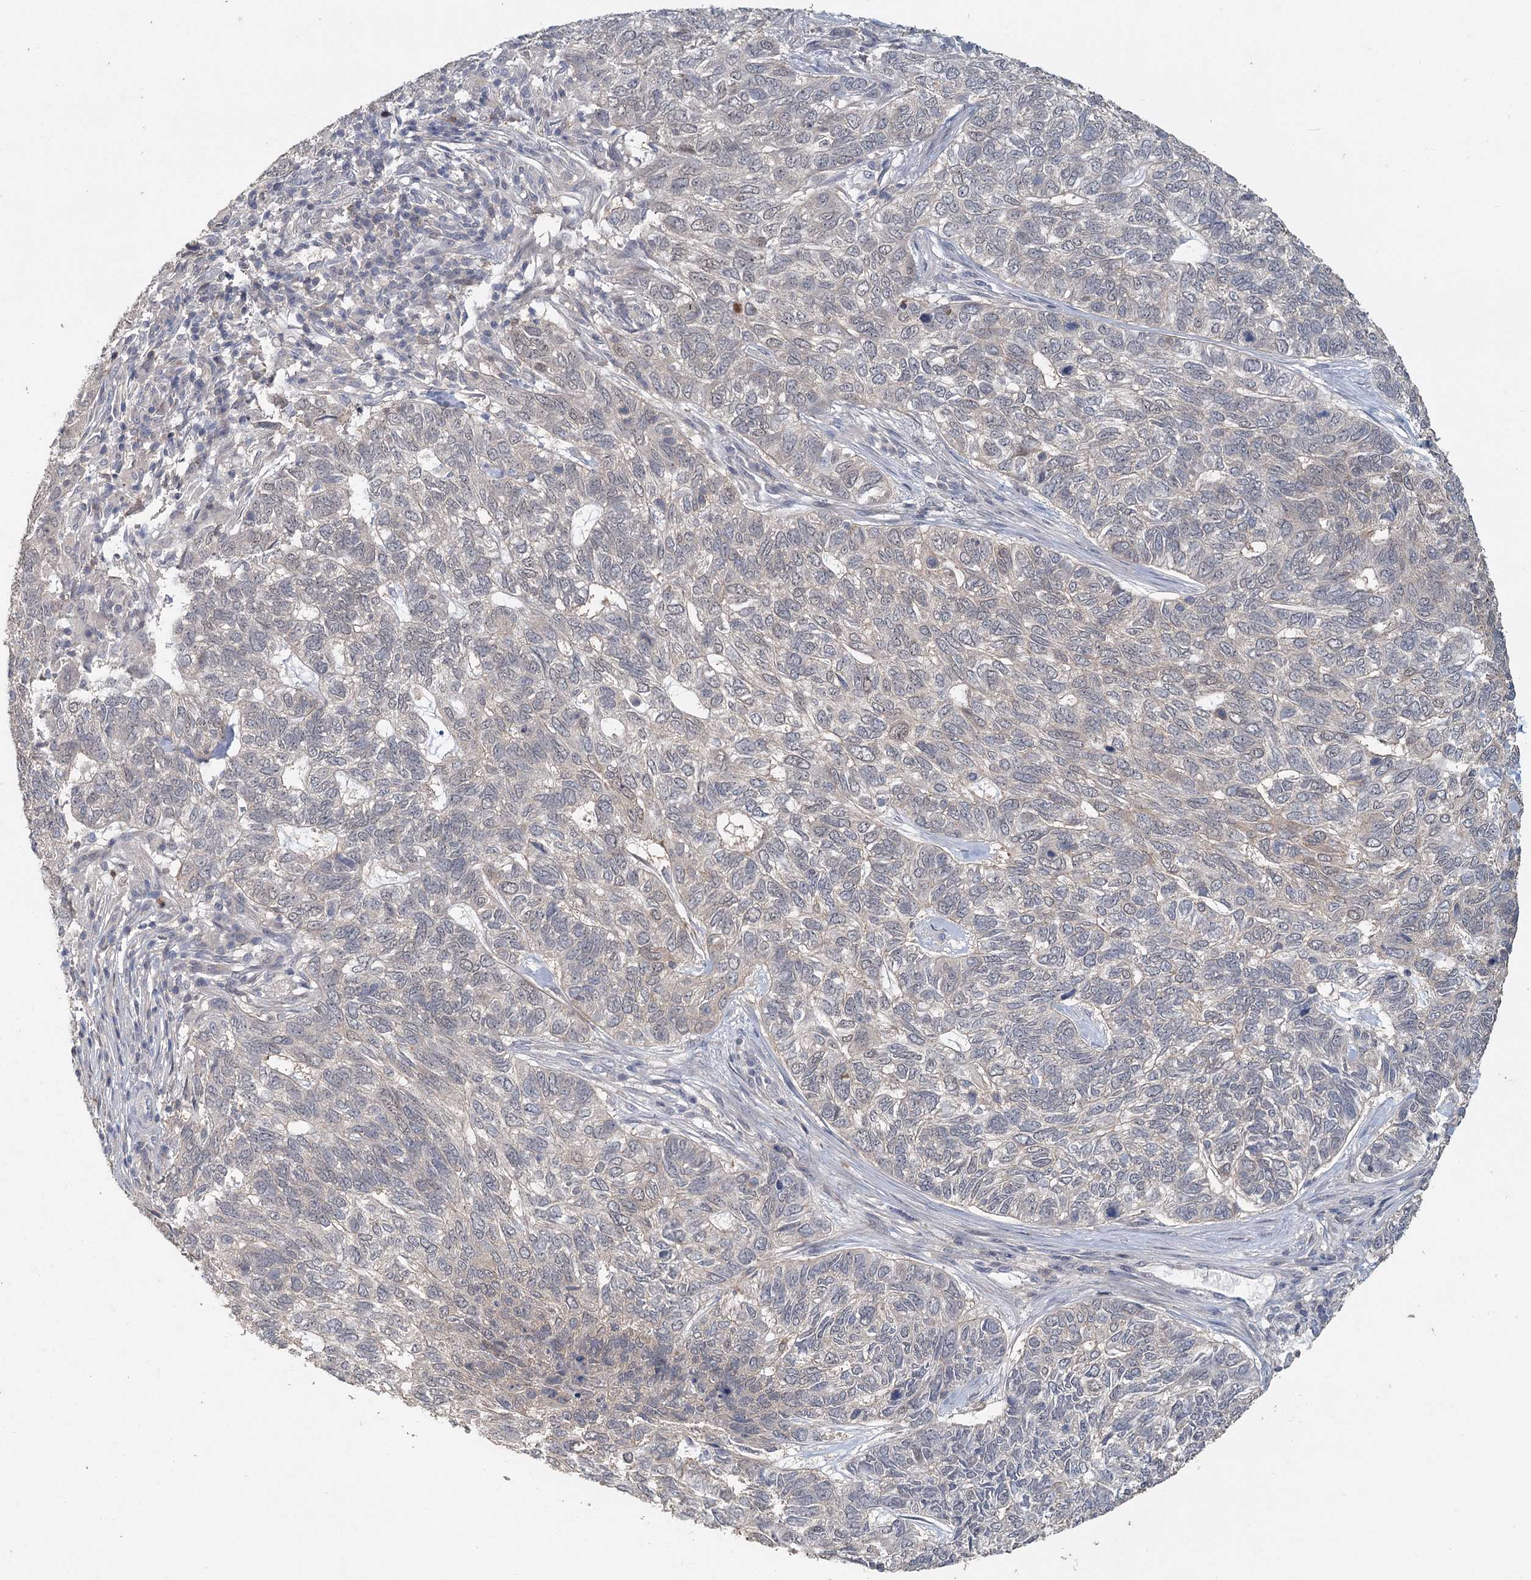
{"staining": {"intensity": "negative", "quantity": "none", "location": "none"}, "tissue": "skin cancer", "cell_type": "Tumor cells", "image_type": "cancer", "snomed": [{"axis": "morphology", "description": "Basal cell carcinoma"}, {"axis": "topography", "description": "Skin"}], "caption": "The immunohistochemistry (IHC) image has no significant positivity in tumor cells of basal cell carcinoma (skin) tissue.", "gene": "ADK", "patient": {"sex": "female", "age": 65}}